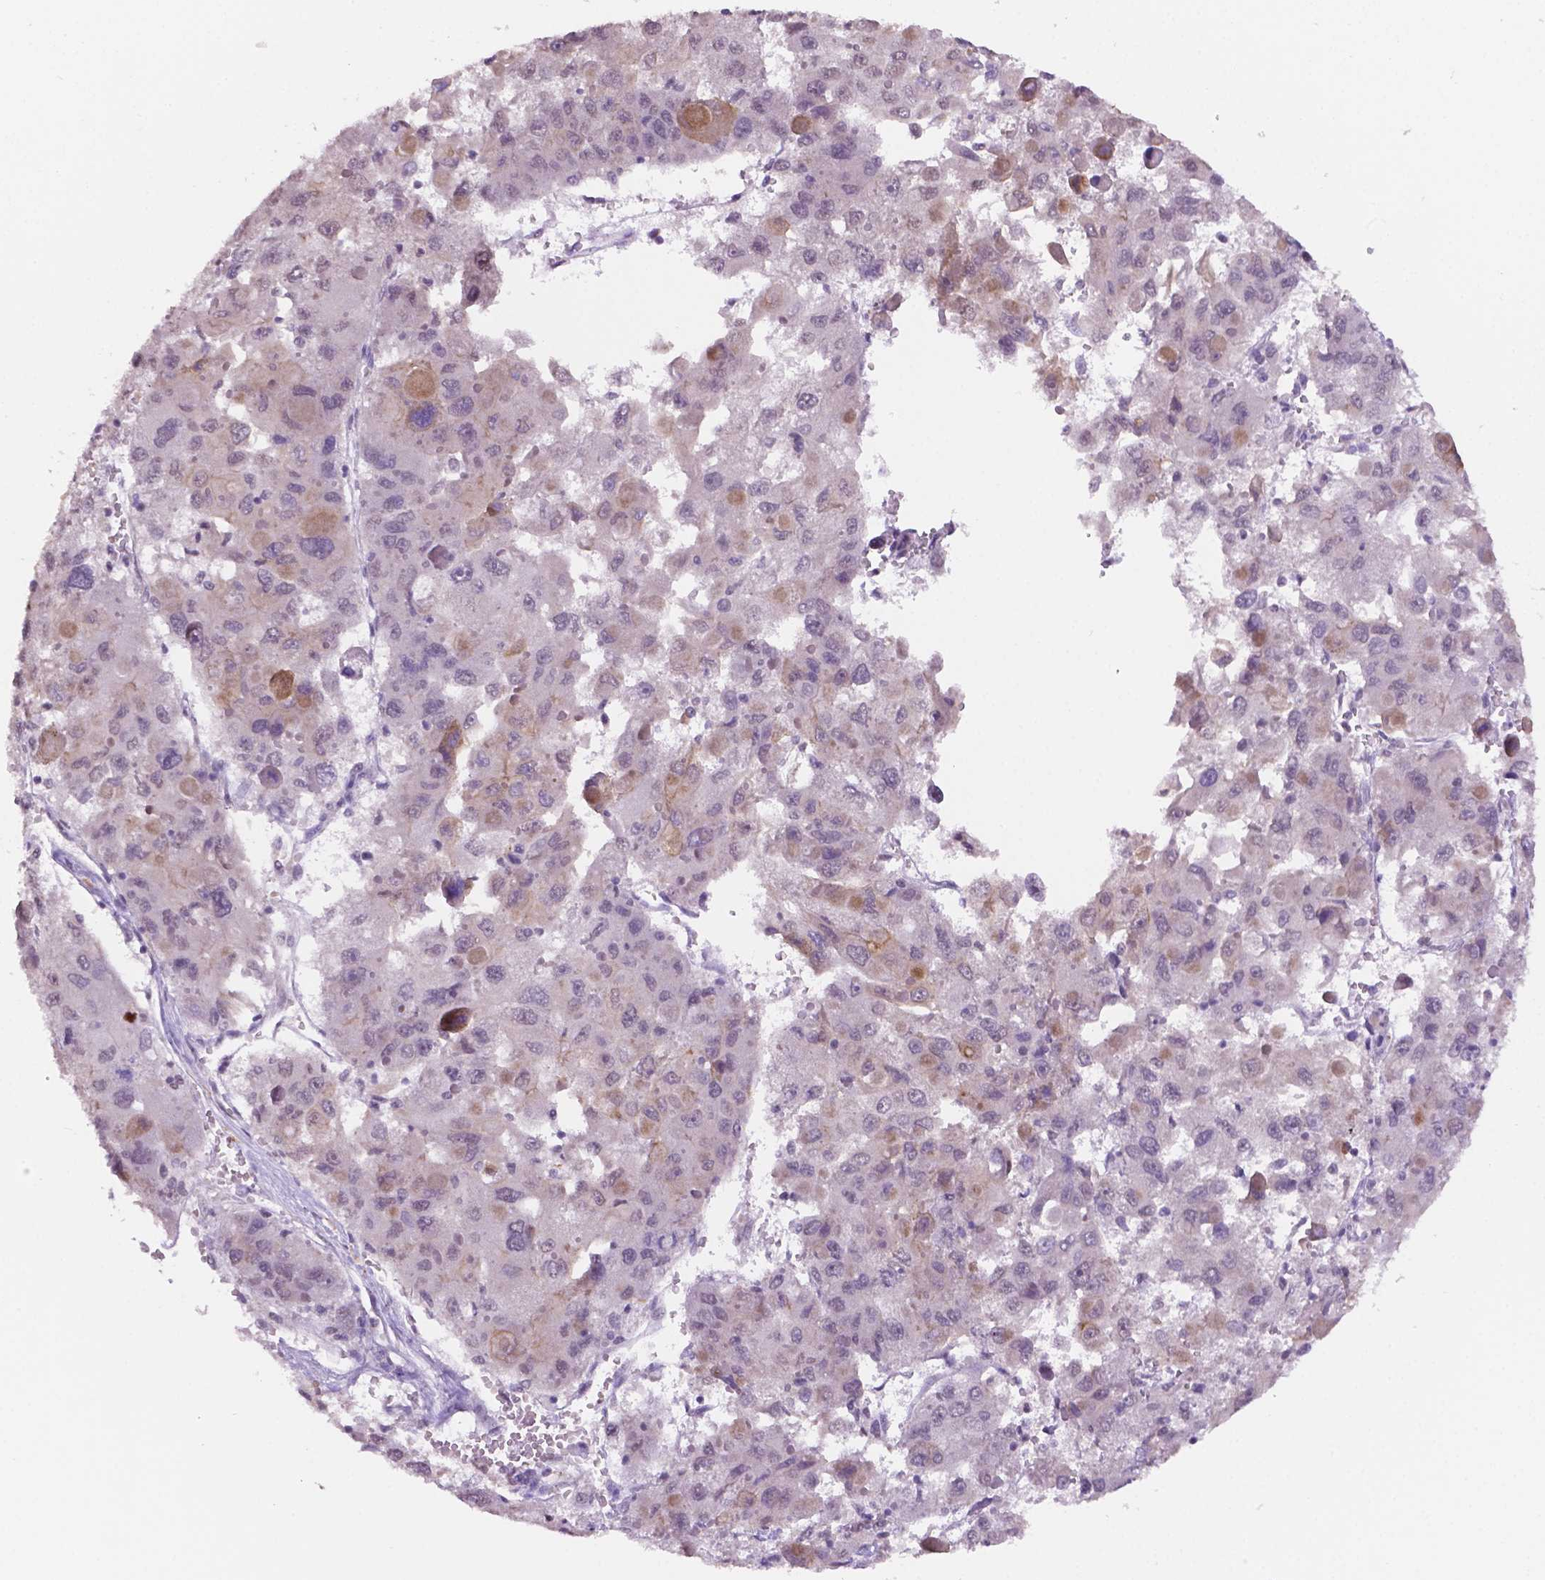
{"staining": {"intensity": "weak", "quantity": "<25%", "location": "cytoplasmic/membranous"}, "tissue": "liver cancer", "cell_type": "Tumor cells", "image_type": "cancer", "snomed": [{"axis": "morphology", "description": "Carcinoma, Hepatocellular, NOS"}, {"axis": "topography", "description": "Liver"}], "caption": "Protein analysis of liver cancer (hepatocellular carcinoma) shows no significant staining in tumor cells.", "gene": "SHLD3", "patient": {"sex": "female", "age": 41}}